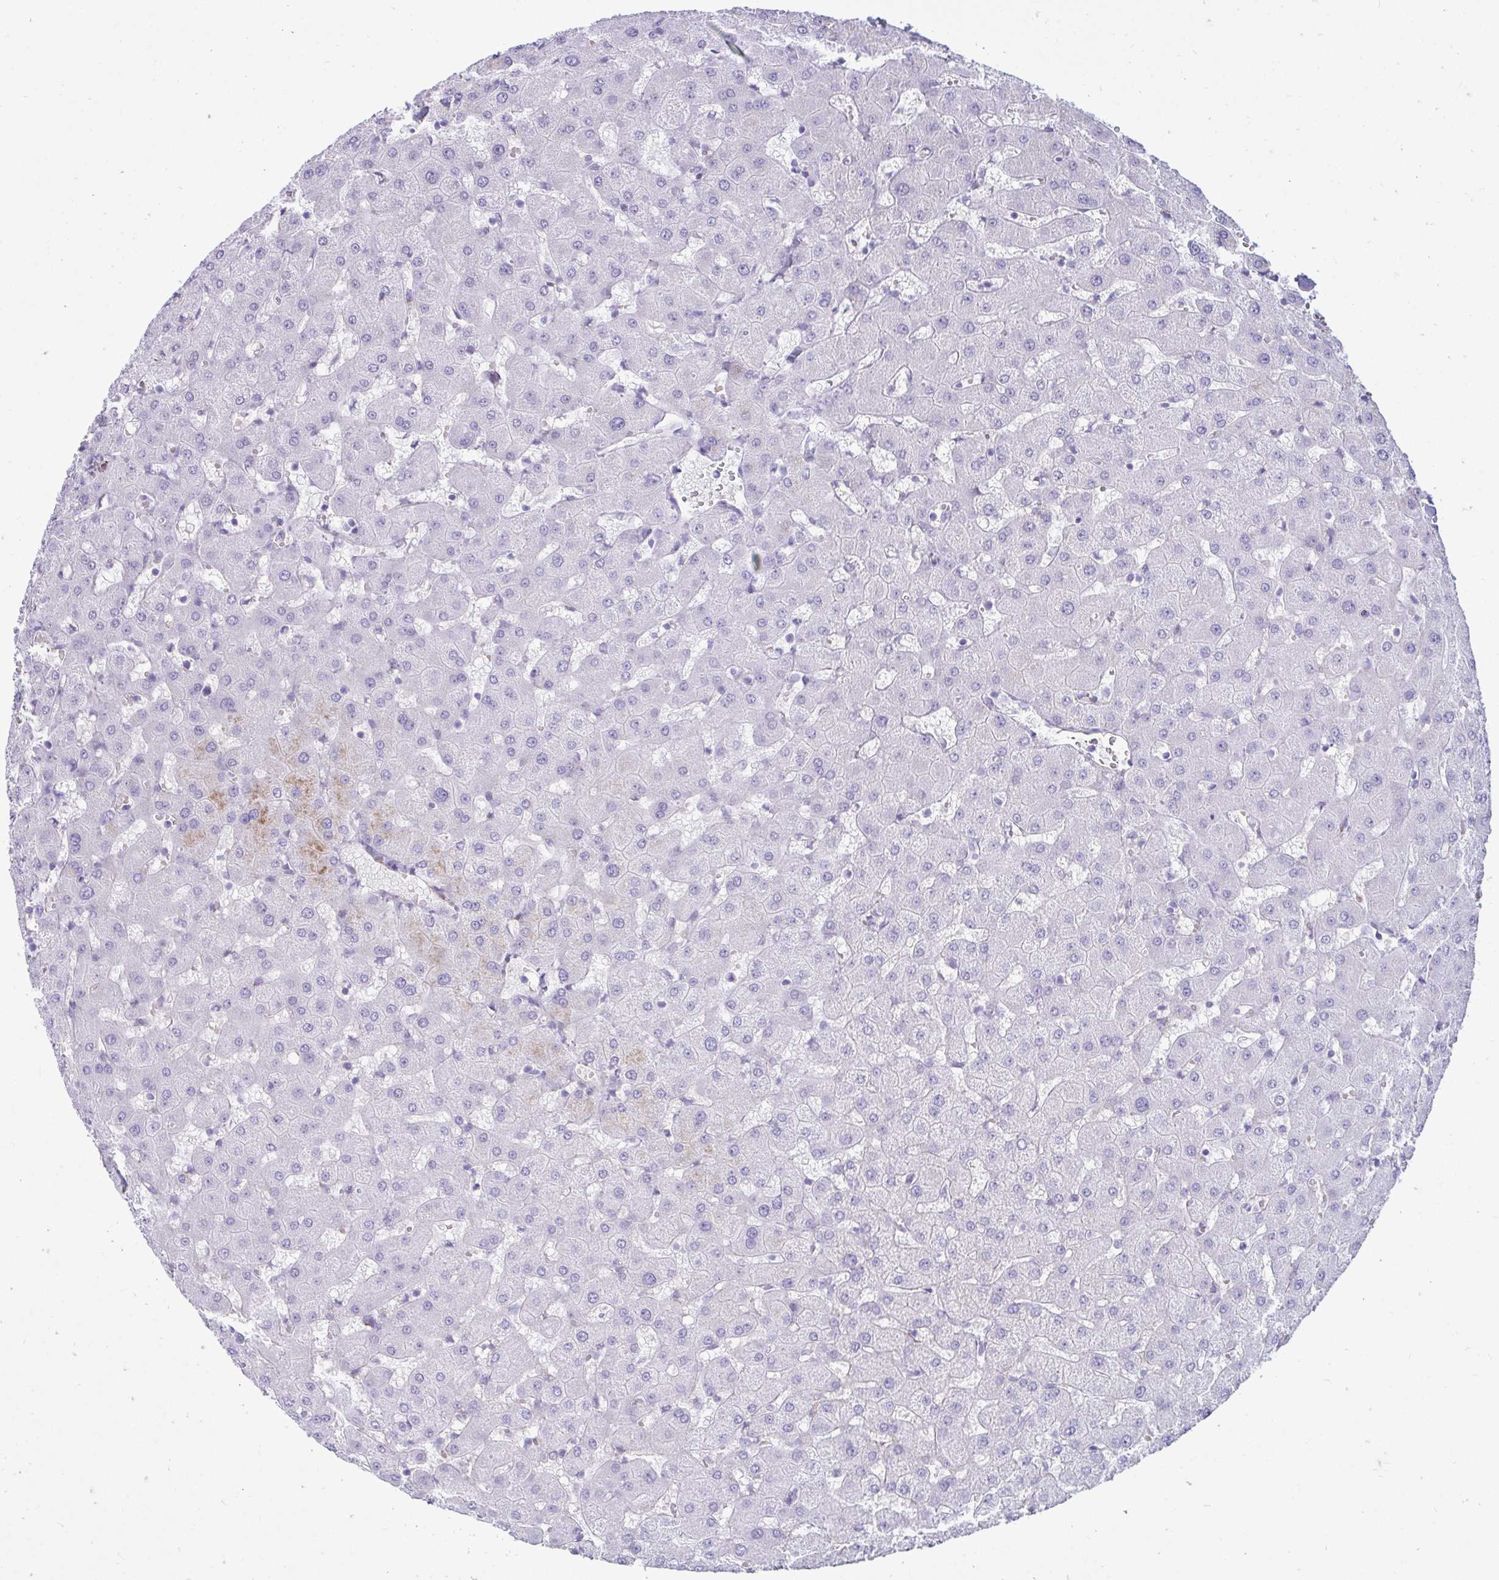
{"staining": {"intensity": "negative", "quantity": "none", "location": "none"}, "tissue": "liver", "cell_type": "Cholangiocytes", "image_type": "normal", "snomed": [{"axis": "morphology", "description": "Normal tissue, NOS"}, {"axis": "topography", "description": "Liver"}], "caption": "Immunohistochemistry (IHC) of normal liver shows no expression in cholangiocytes. (Stains: DAB (3,3'-diaminobenzidine) IHC with hematoxylin counter stain, Microscopy: brightfield microscopy at high magnification).", "gene": "UBL3", "patient": {"sex": "female", "age": 63}}